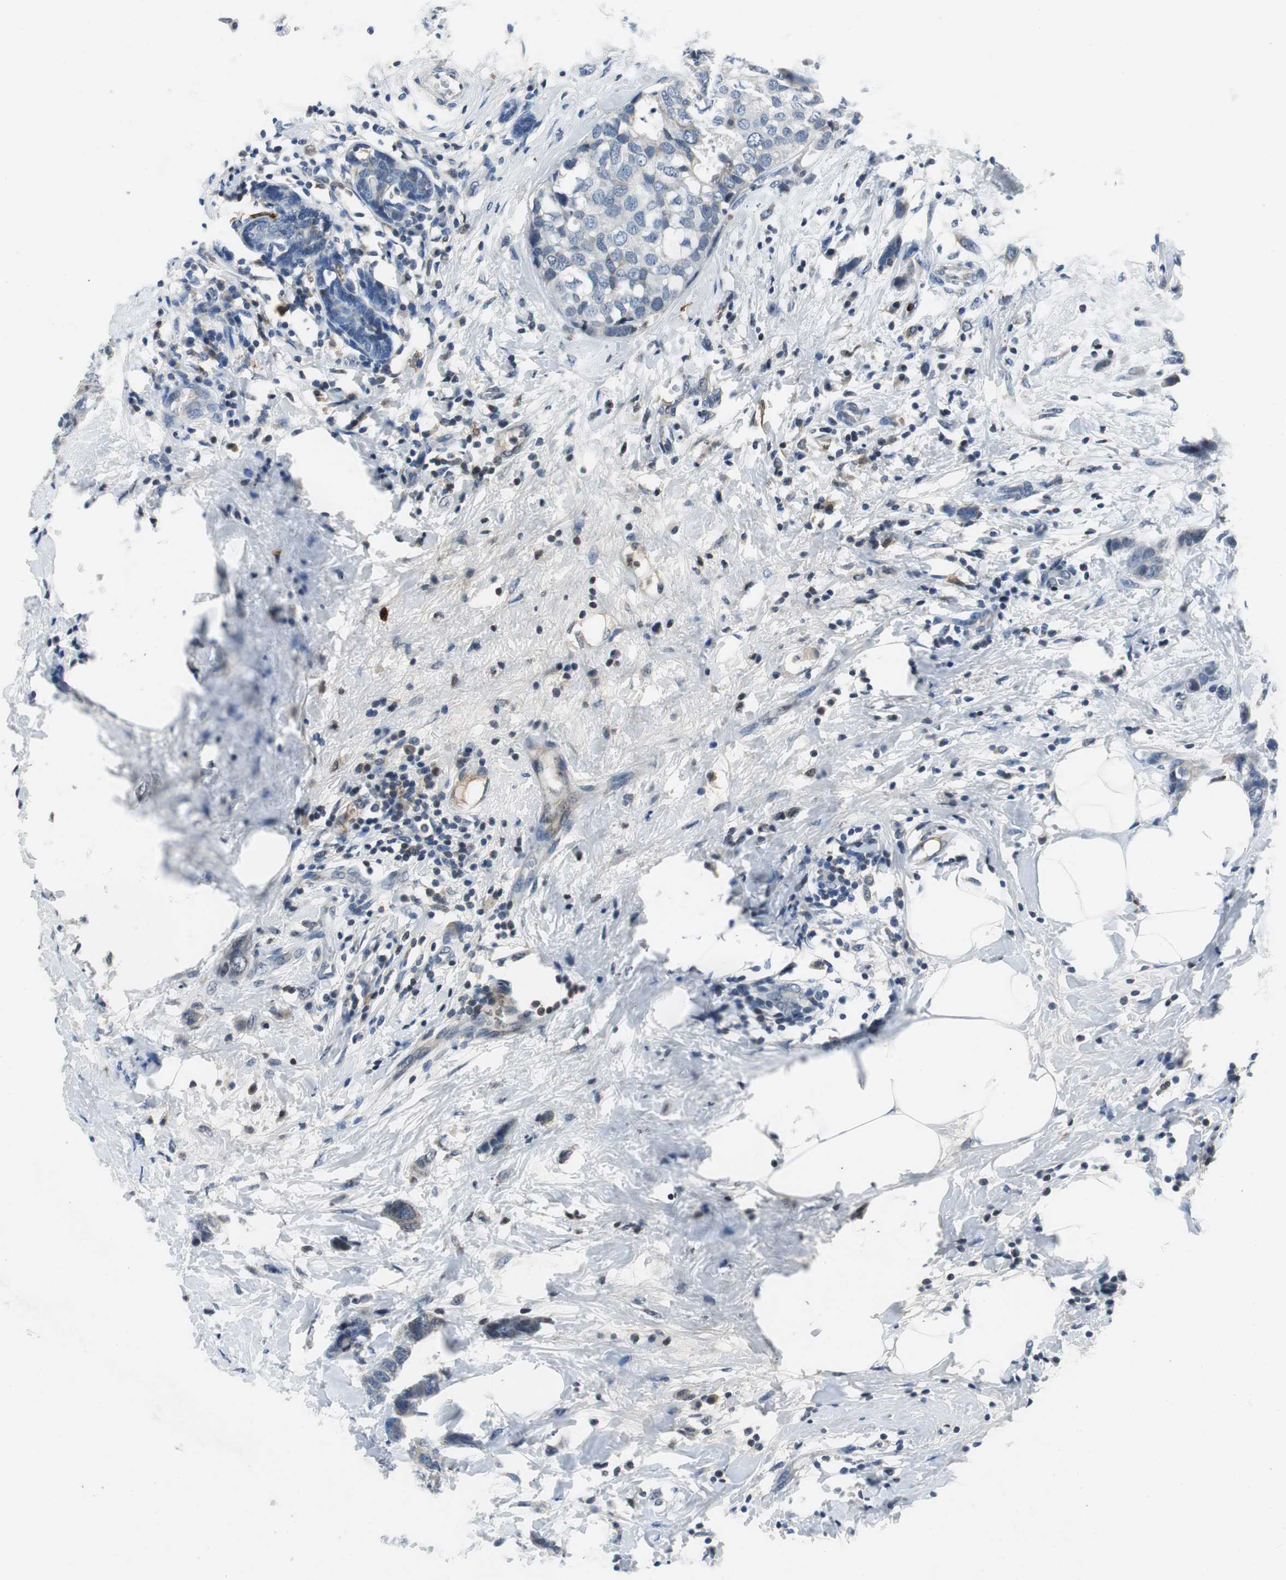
{"staining": {"intensity": "negative", "quantity": "none", "location": "none"}, "tissue": "breast cancer", "cell_type": "Tumor cells", "image_type": "cancer", "snomed": [{"axis": "morphology", "description": "Normal tissue, NOS"}, {"axis": "morphology", "description": "Duct carcinoma"}, {"axis": "topography", "description": "Breast"}], "caption": "This is an immunohistochemistry micrograph of breast infiltrating ductal carcinoma. There is no expression in tumor cells.", "gene": "ORM1", "patient": {"sex": "female", "age": 50}}